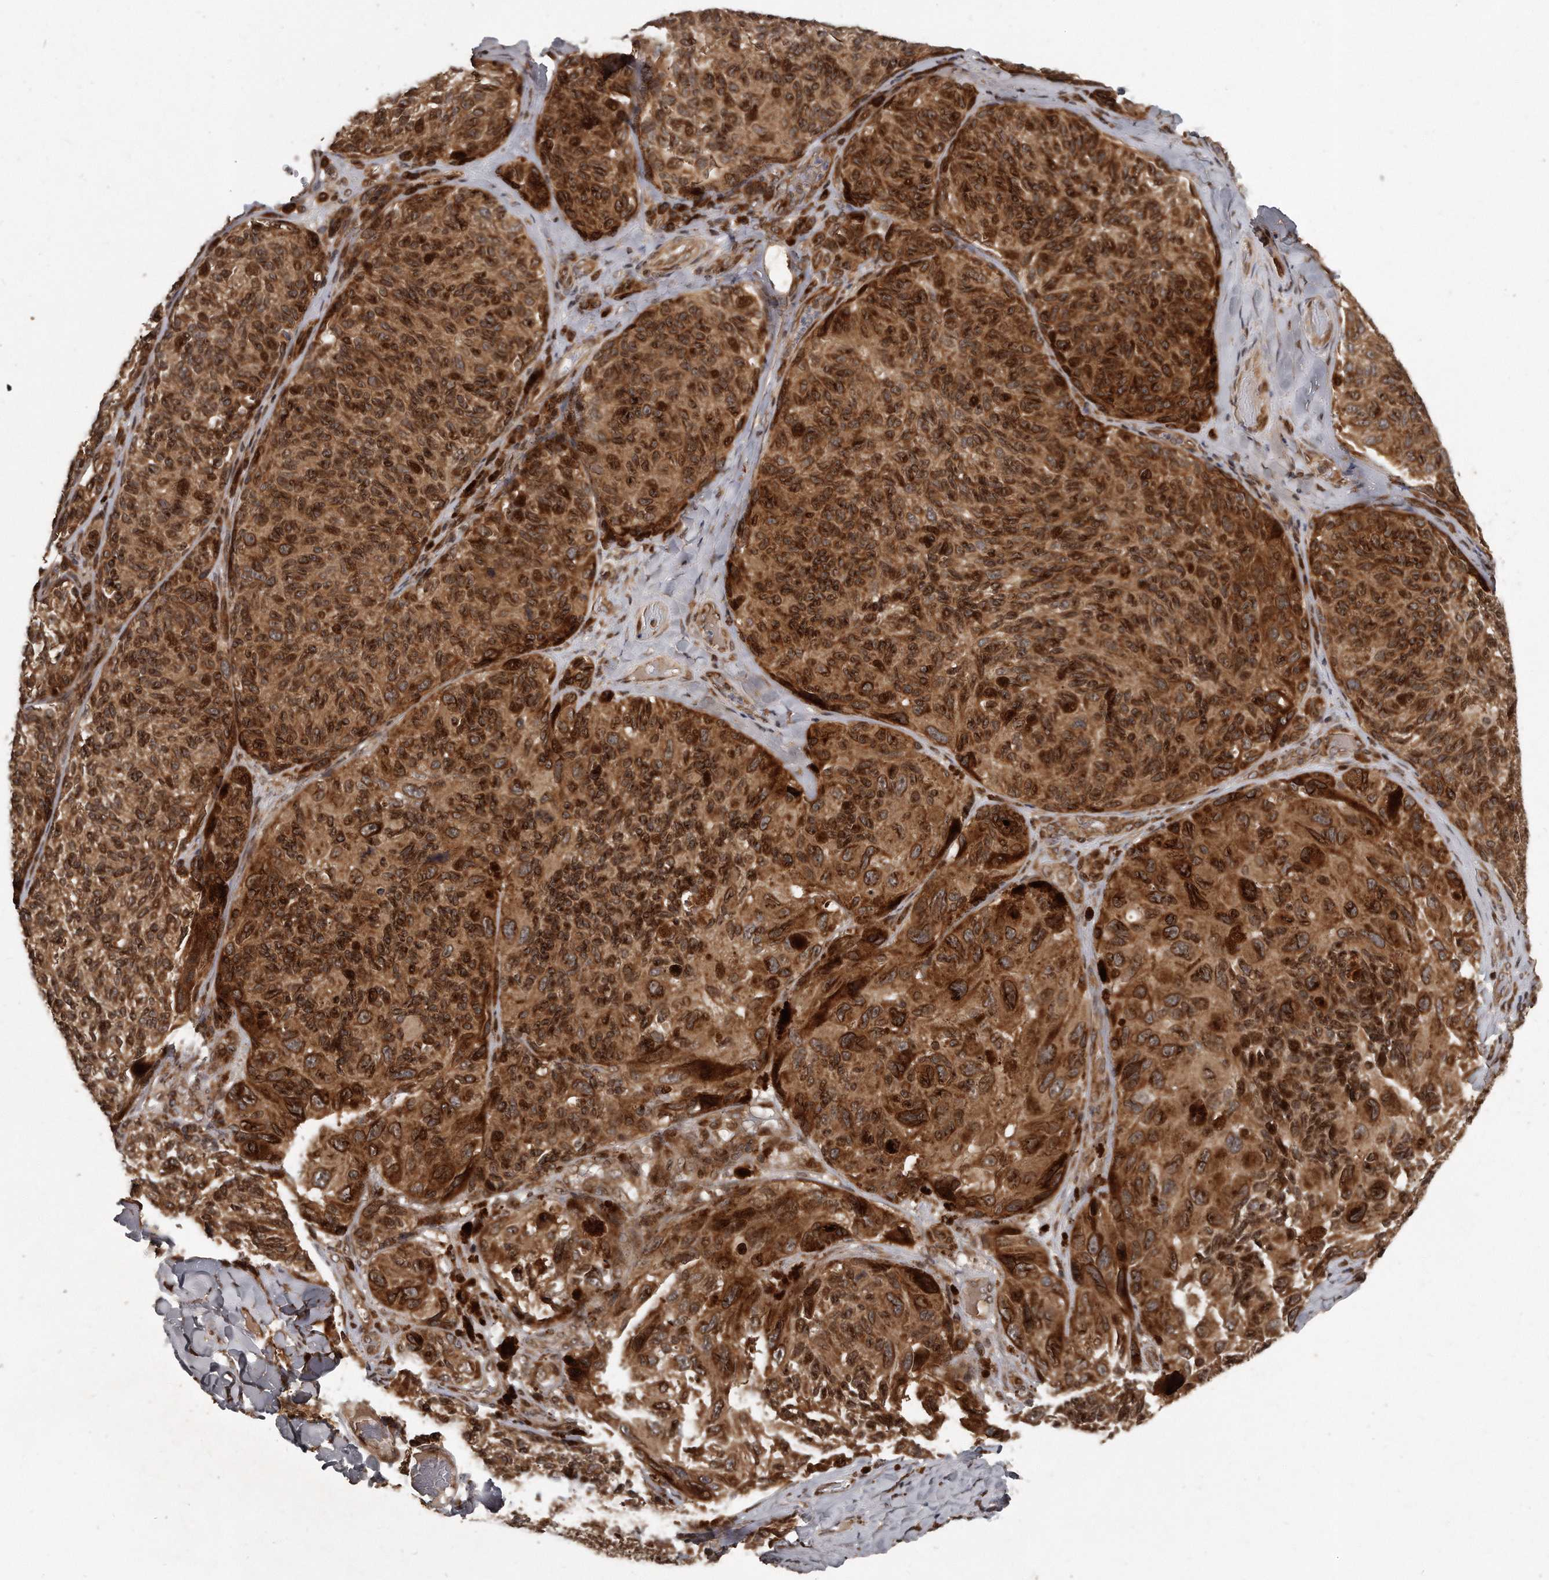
{"staining": {"intensity": "strong", "quantity": ">75%", "location": "cytoplasmic/membranous,nuclear"}, "tissue": "melanoma", "cell_type": "Tumor cells", "image_type": "cancer", "snomed": [{"axis": "morphology", "description": "Malignant melanoma, NOS"}, {"axis": "topography", "description": "Skin"}], "caption": "Human melanoma stained with a brown dye displays strong cytoplasmic/membranous and nuclear positive positivity in about >75% of tumor cells.", "gene": "GCH1", "patient": {"sex": "female", "age": 73}}